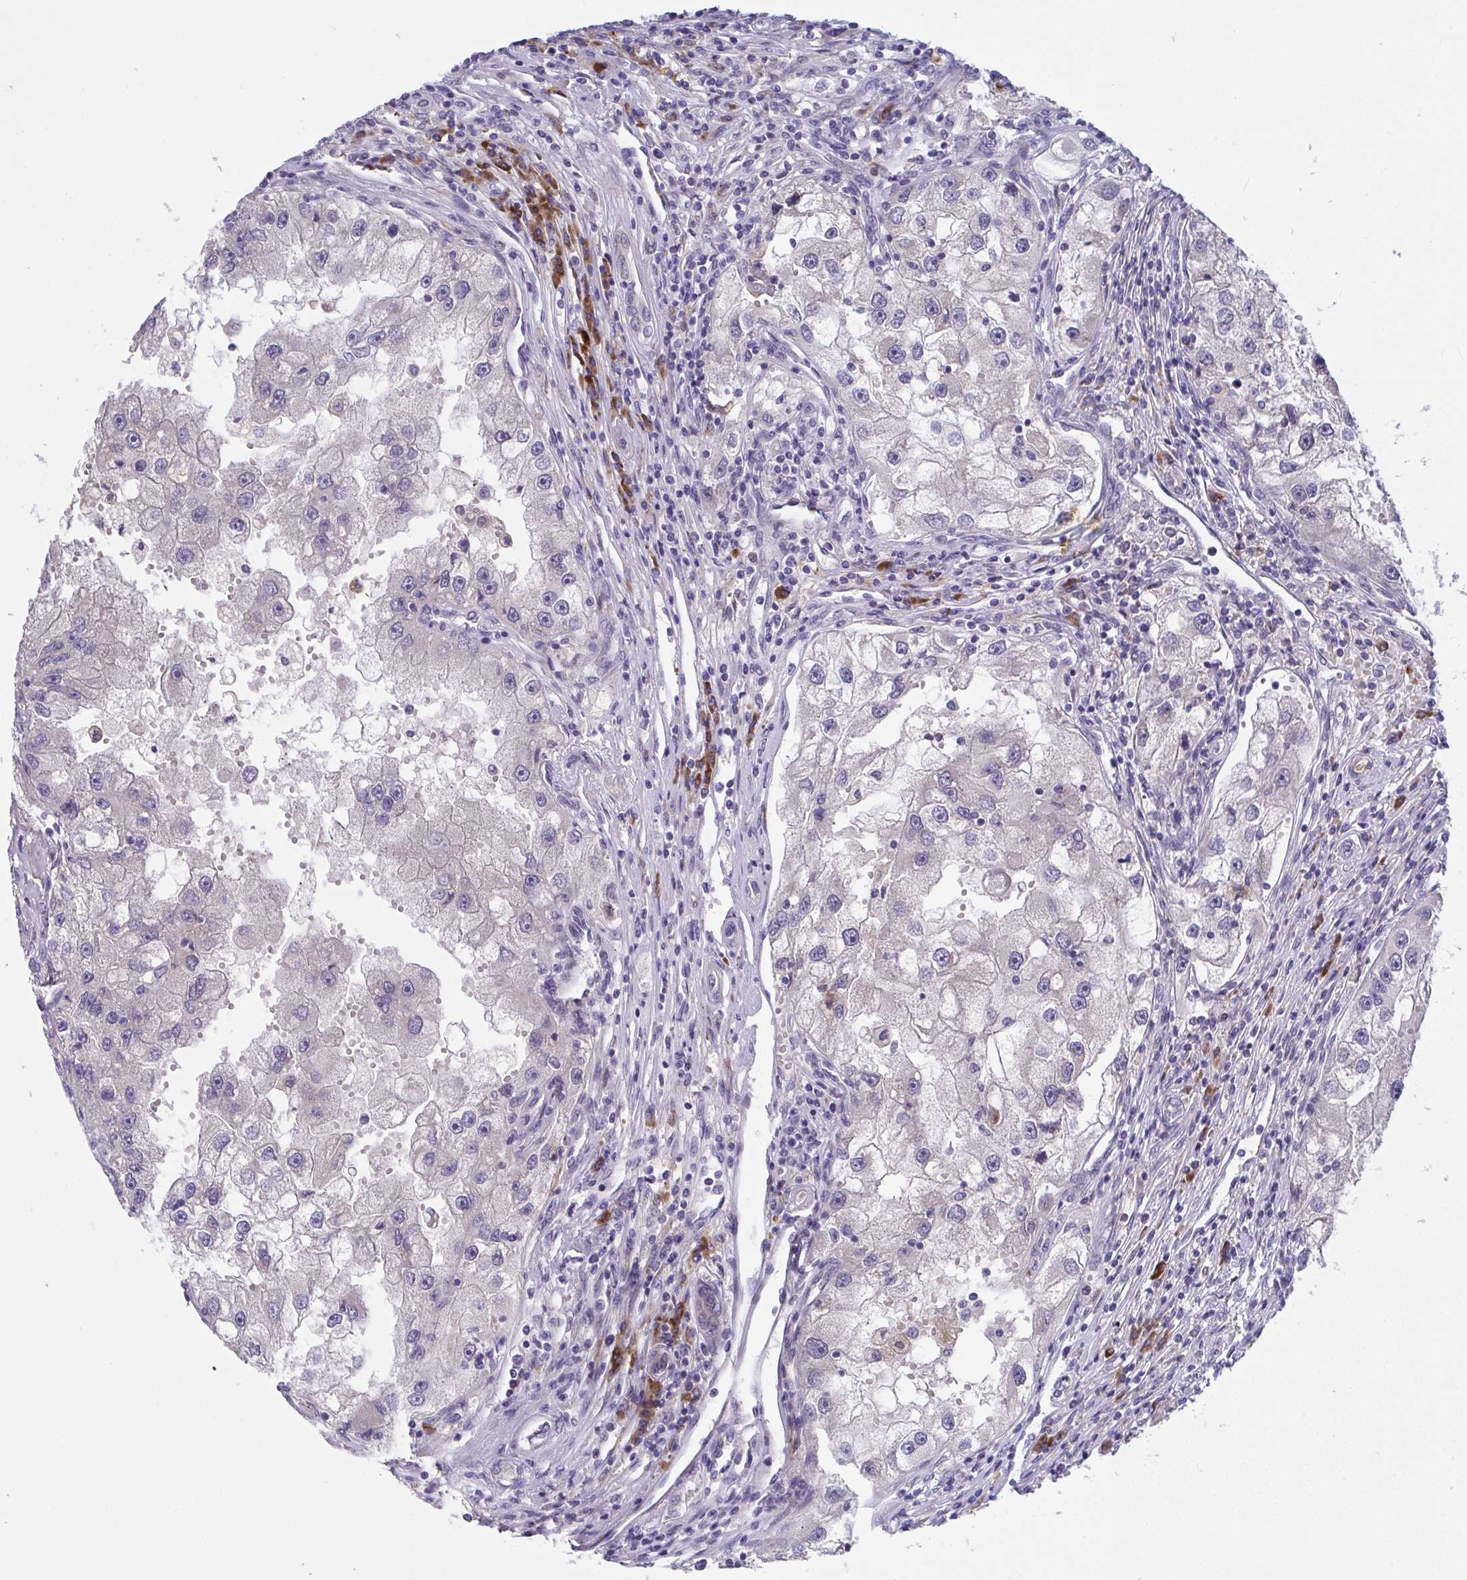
{"staining": {"intensity": "negative", "quantity": "none", "location": "none"}, "tissue": "renal cancer", "cell_type": "Tumor cells", "image_type": "cancer", "snomed": [{"axis": "morphology", "description": "Adenocarcinoma, NOS"}, {"axis": "topography", "description": "Kidney"}], "caption": "A histopathology image of renal cancer (adenocarcinoma) stained for a protein reveals no brown staining in tumor cells.", "gene": "SUSD4", "patient": {"sex": "male", "age": 63}}